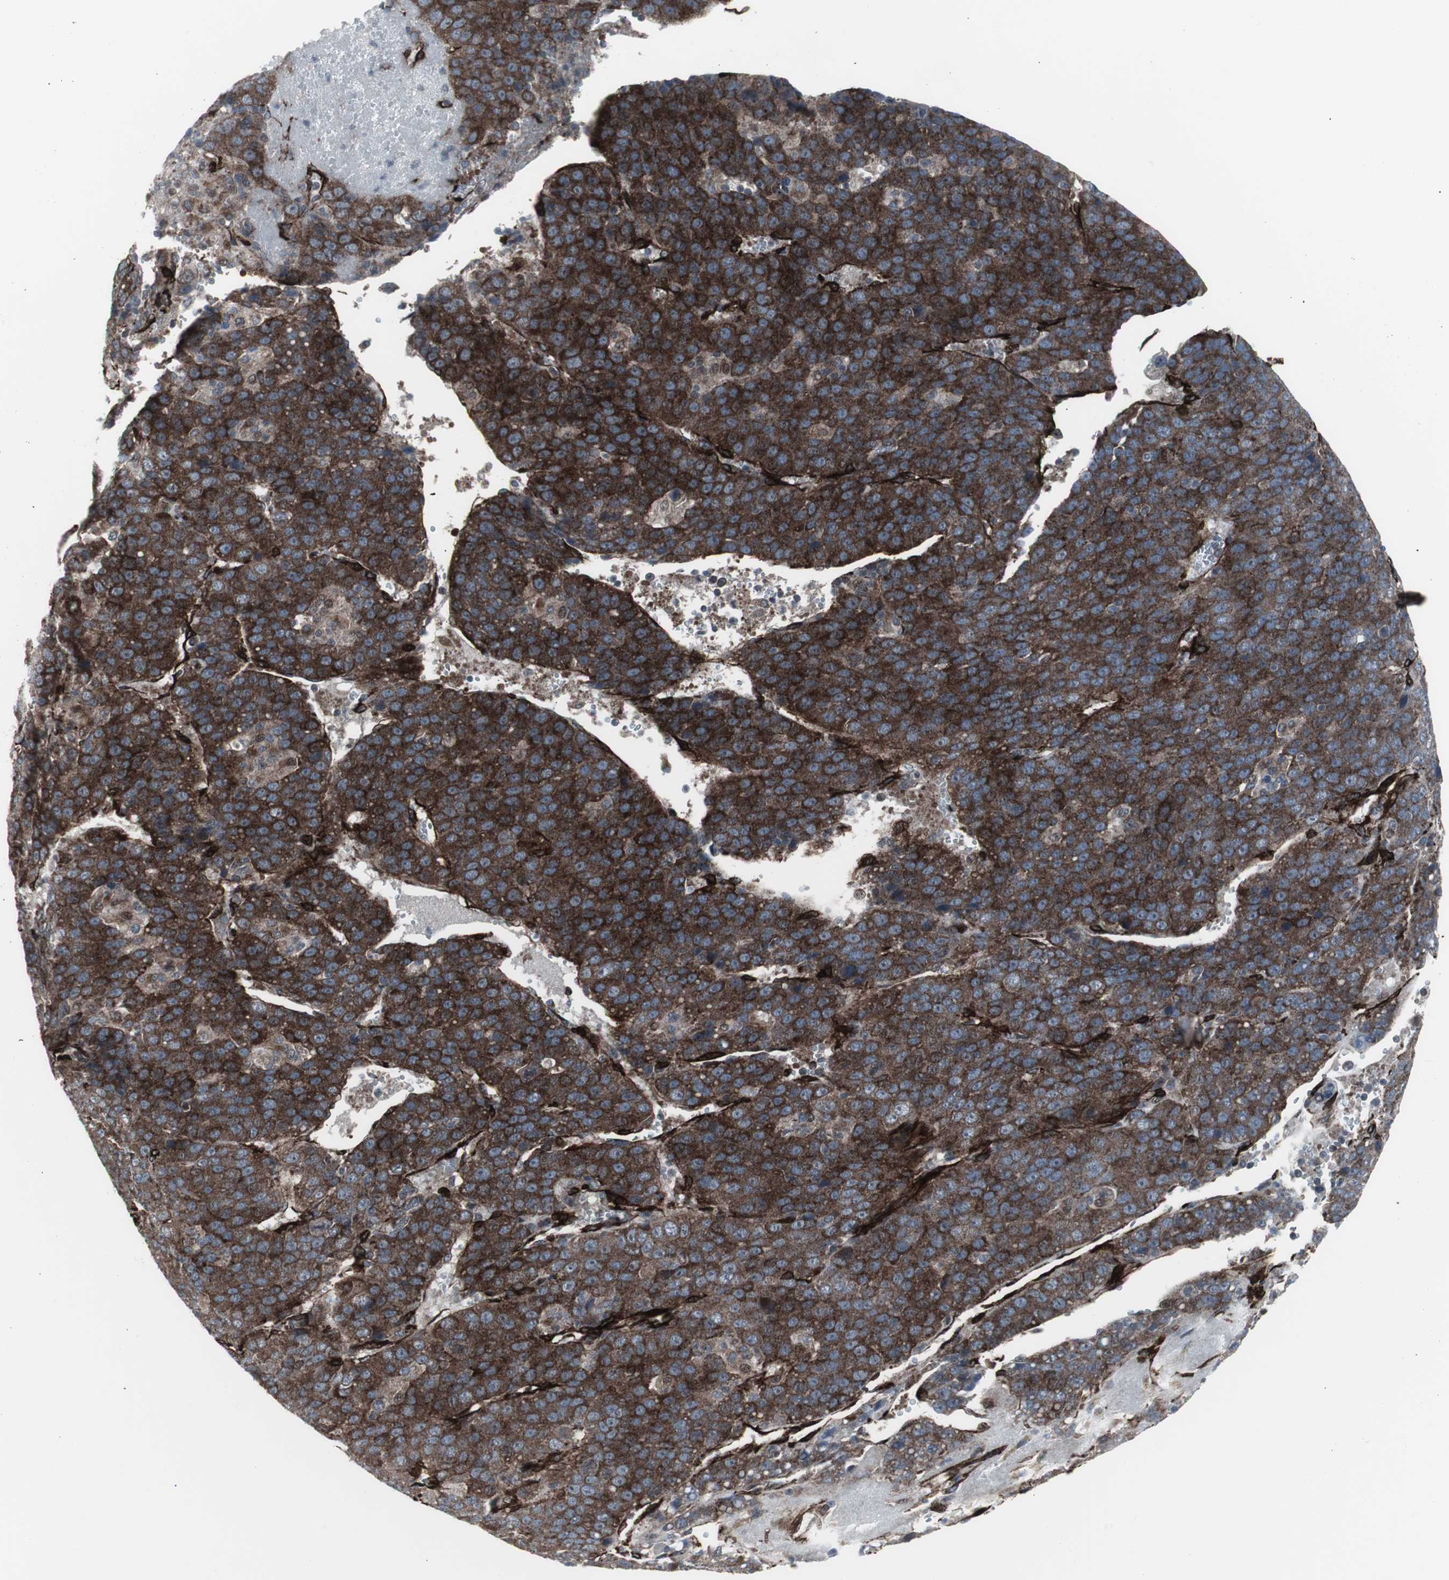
{"staining": {"intensity": "strong", "quantity": ">75%", "location": "cytoplasmic/membranous"}, "tissue": "liver cancer", "cell_type": "Tumor cells", "image_type": "cancer", "snomed": [{"axis": "morphology", "description": "Carcinoma, Hepatocellular, NOS"}, {"axis": "topography", "description": "Liver"}], "caption": "Immunohistochemistry (IHC) histopathology image of neoplastic tissue: liver cancer stained using immunohistochemistry shows high levels of strong protein expression localized specifically in the cytoplasmic/membranous of tumor cells, appearing as a cytoplasmic/membranous brown color.", "gene": "PDGFA", "patient": {"sex": "female", "age": 53}}